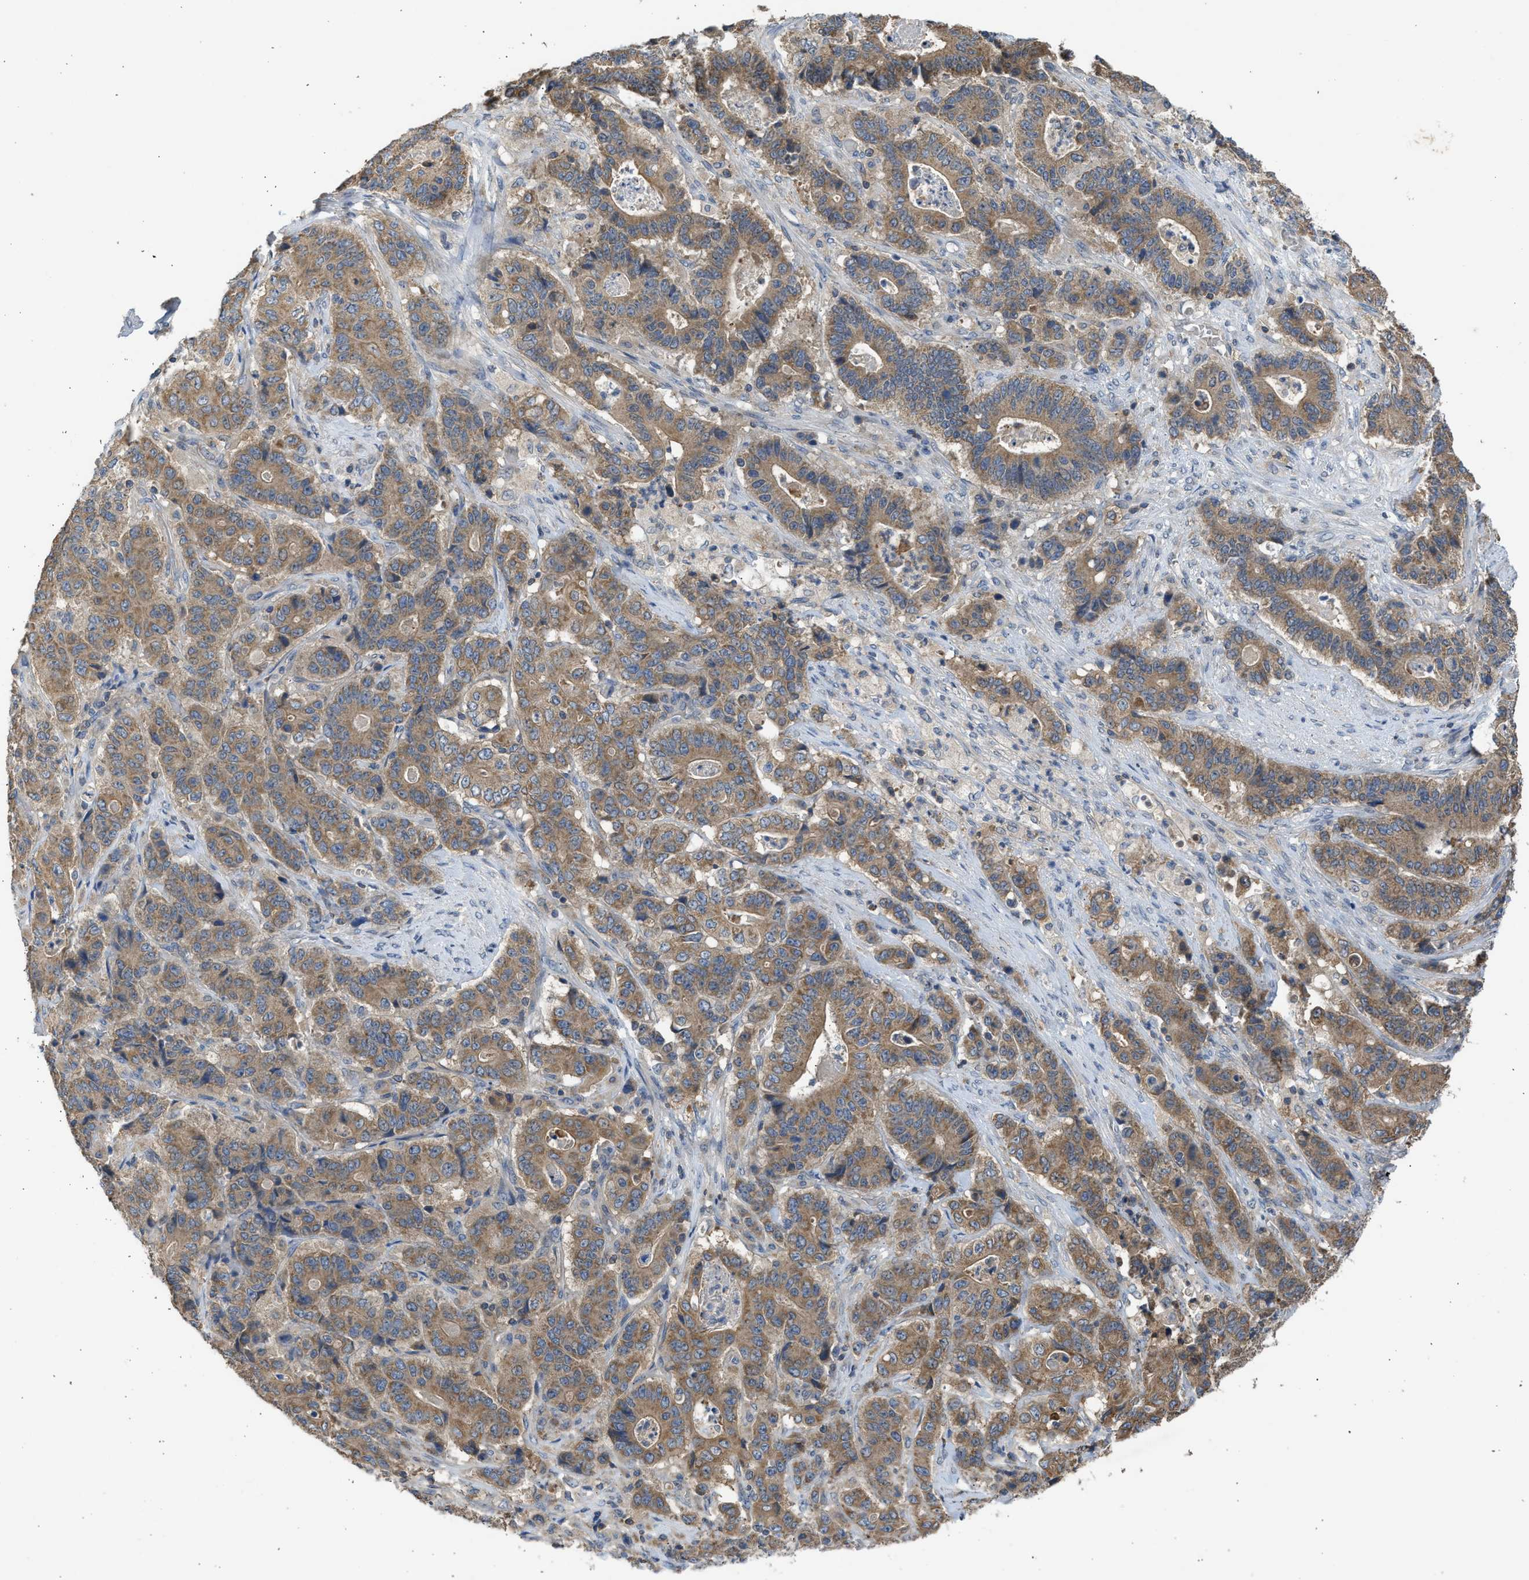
{"staining": {"intensity": "moderate", "quantity": ">75%", "location": "cytoplasmic/membranous"}, "tissue": "stomach cancer", "cell_type": "Tumor cells", "image_type": "cancer", "snomed": [{"axis": "morphology", "description": "Adenocarcinoma, NOS"}, {"axis": "topography", "description": "Stomach"}], "caption": "Adenocarcinoma (stomach) tissue exhibits moderate cytoplasmic/membranous staining in about >75% of tumor cells, visualized by immunohistochemistry.", "gene": "CYP1A1", "patient": {"sex": "female", "age": 73}}